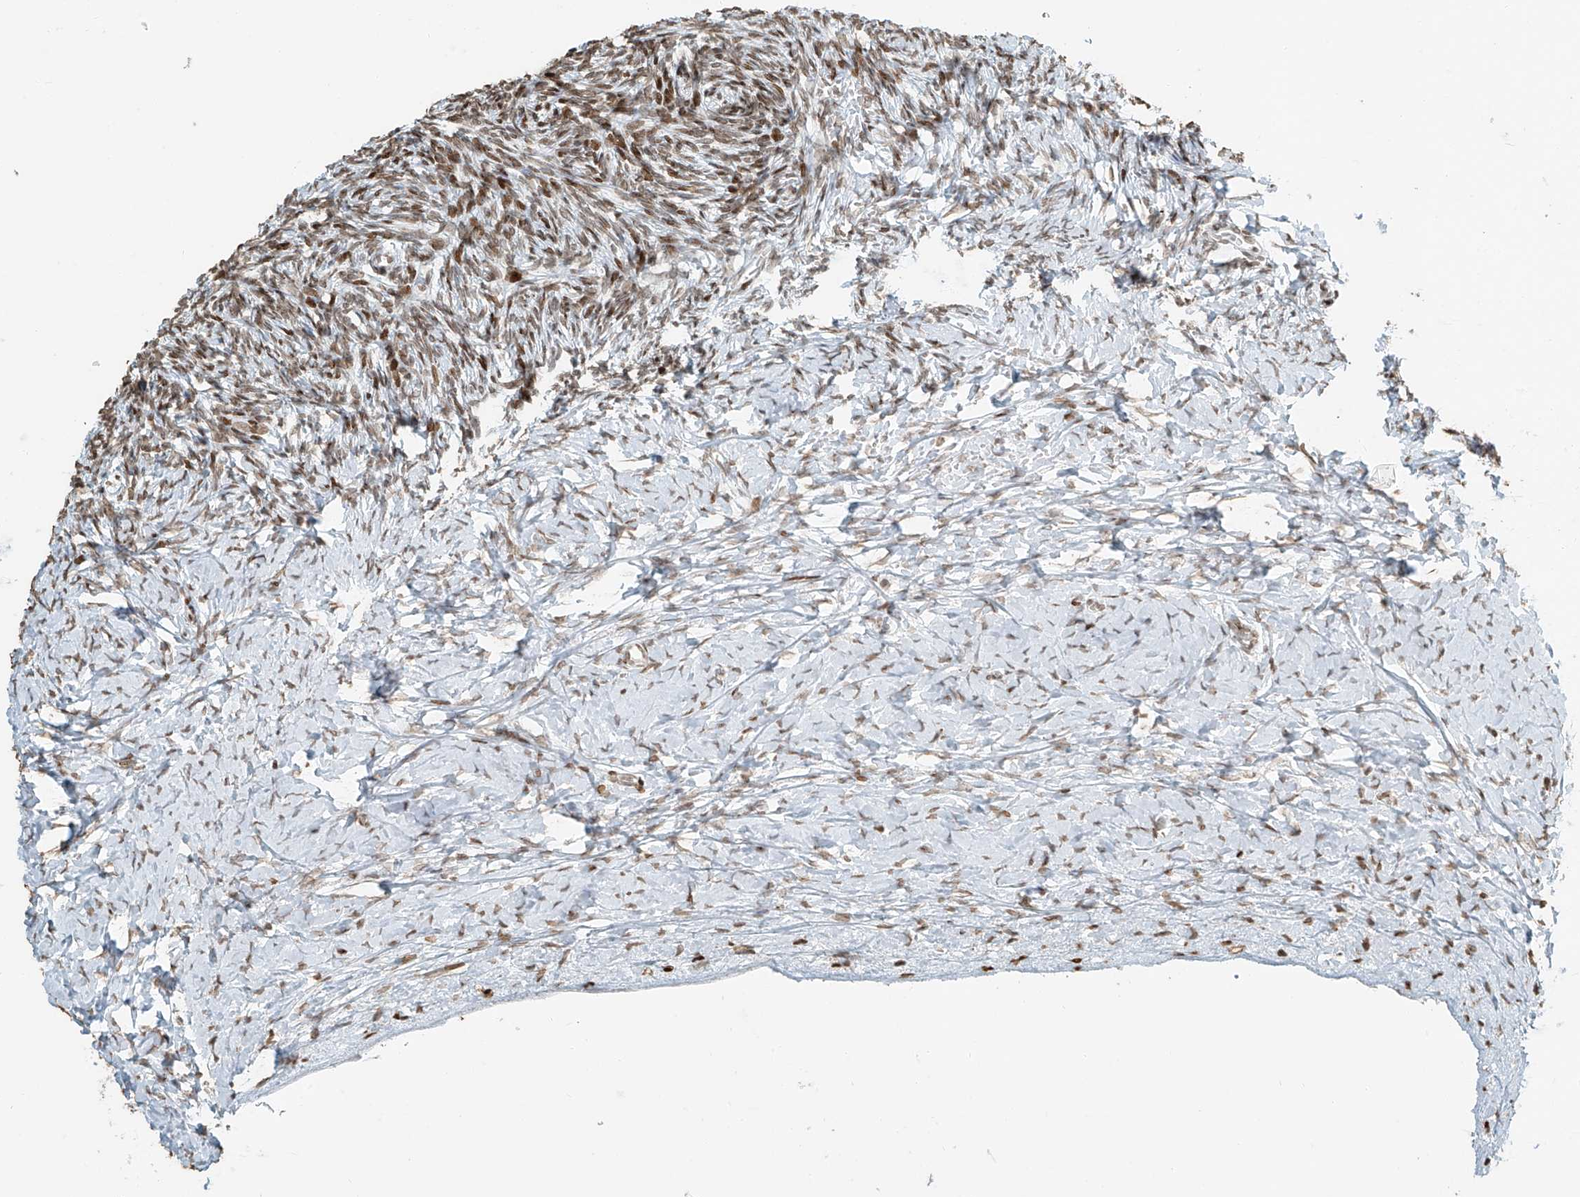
{"staining": {"intensity": "negative", "quantity": "none", "location": "none"}, "tissue": "ovary", "cell_type": "Follicle cells", "image_type": "normal", "snomed": [{"axis": "morphology", "description": "Normal tissue, NOS"}, {"axis": "morphology", "description": "Developmental malformation"}, {"axis": "topography", "description": "Ovary"}], "caption": "This is an immunohistochemistry micrograph of unremarkable ovary. There is no staining in follicle cells.", "gene": "C17orf58", "patient": {"sex": "female", "age": 39}}